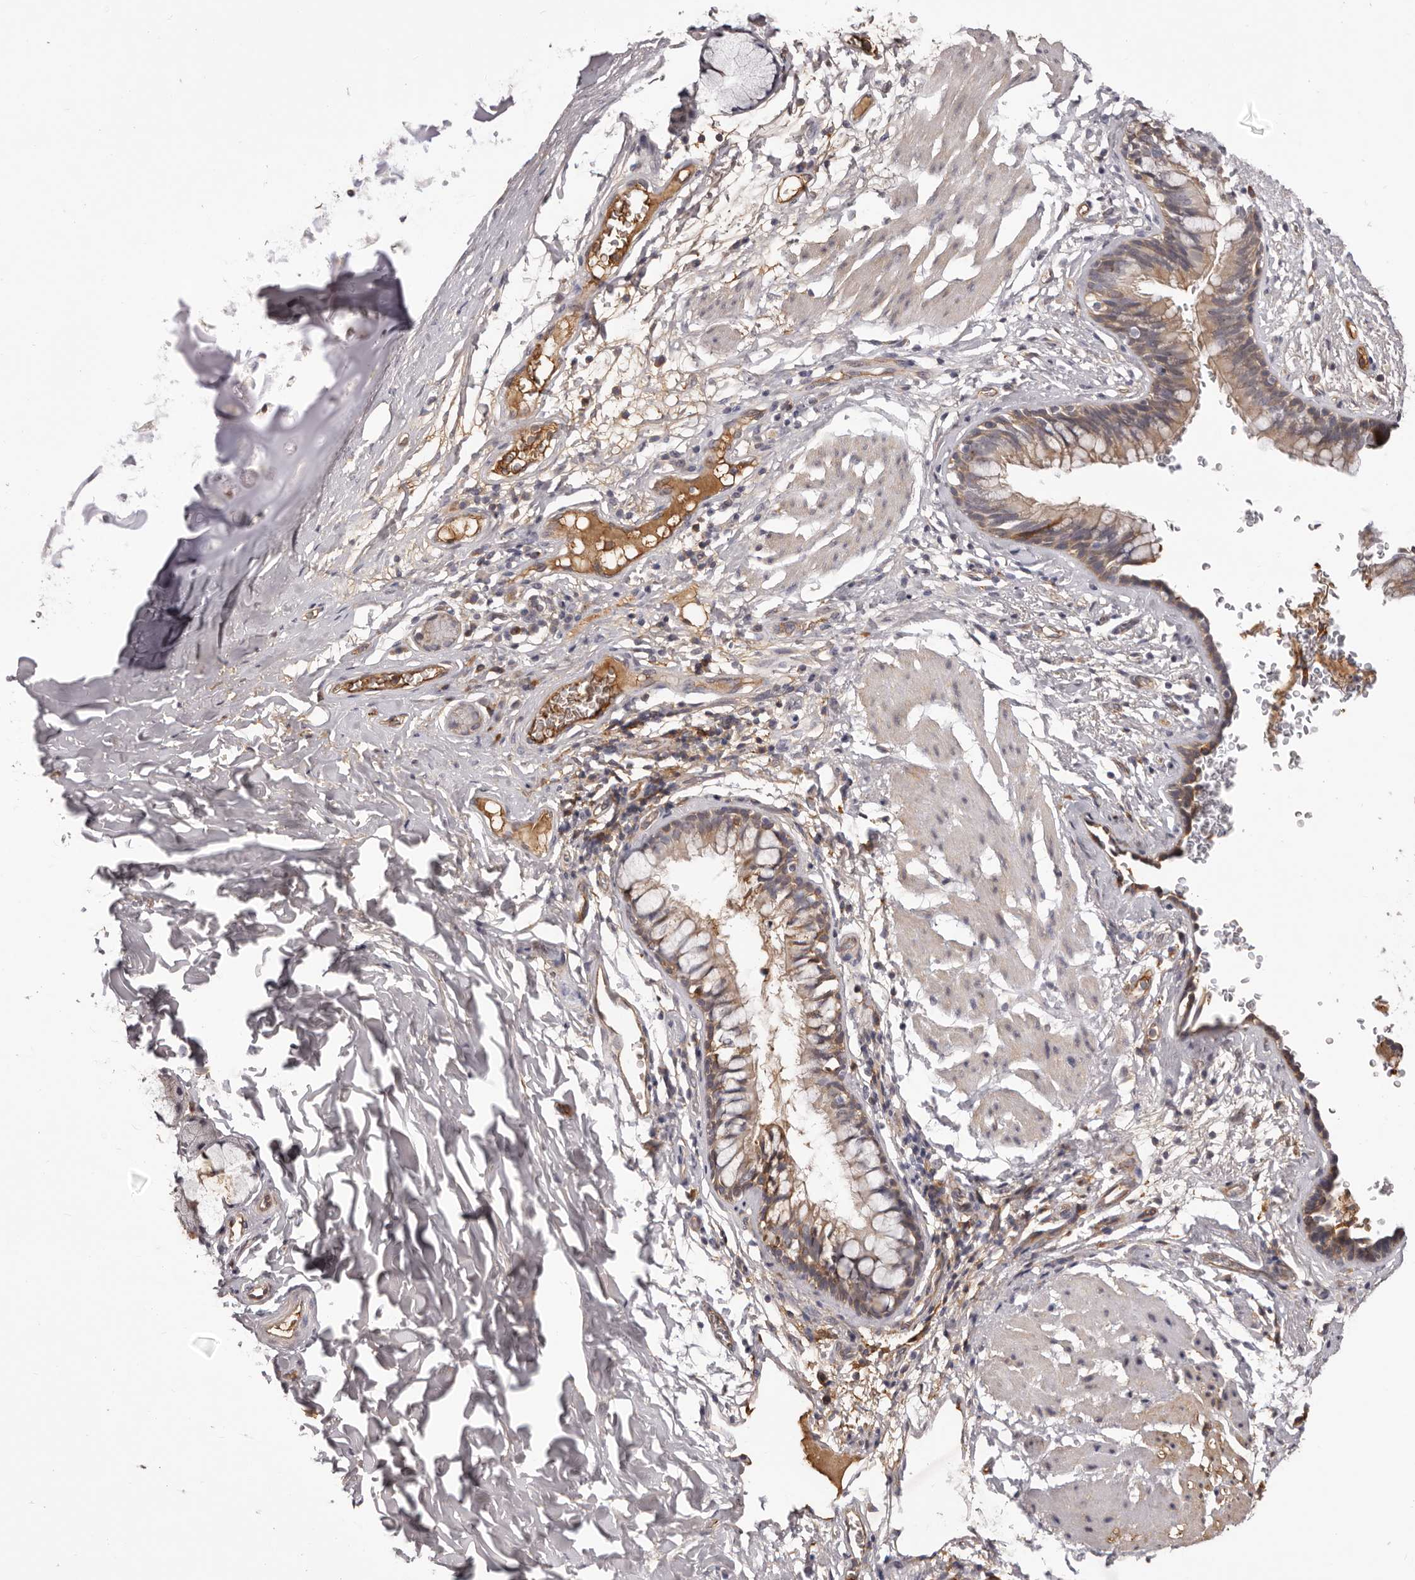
{"staining": {"intensity": "moderate", "quantity": "25%-75%", "location": "cytoplasmic/membranous"}, "tissue": "bronchus", "cell_type": "Respiratory epithelial cells", "image_type": "normal", "snomed": [{"axis": "morphology", "description": "Normal tissue, NOS"}, {"axis": "topography", "description": "Cartilage tissue"}, {"axis": "topography", "description": "Bronchus"}], "caption": "This image demonstrates immunohistochemistry (IHC) staining of unremarkable bronchus, with medium moderate cytoplasmic/membranous staining in about 25%-75% of respiratory epithelial cells.", "gene": "OTUD3", "patient": {"sex": "female", "age": 36}}